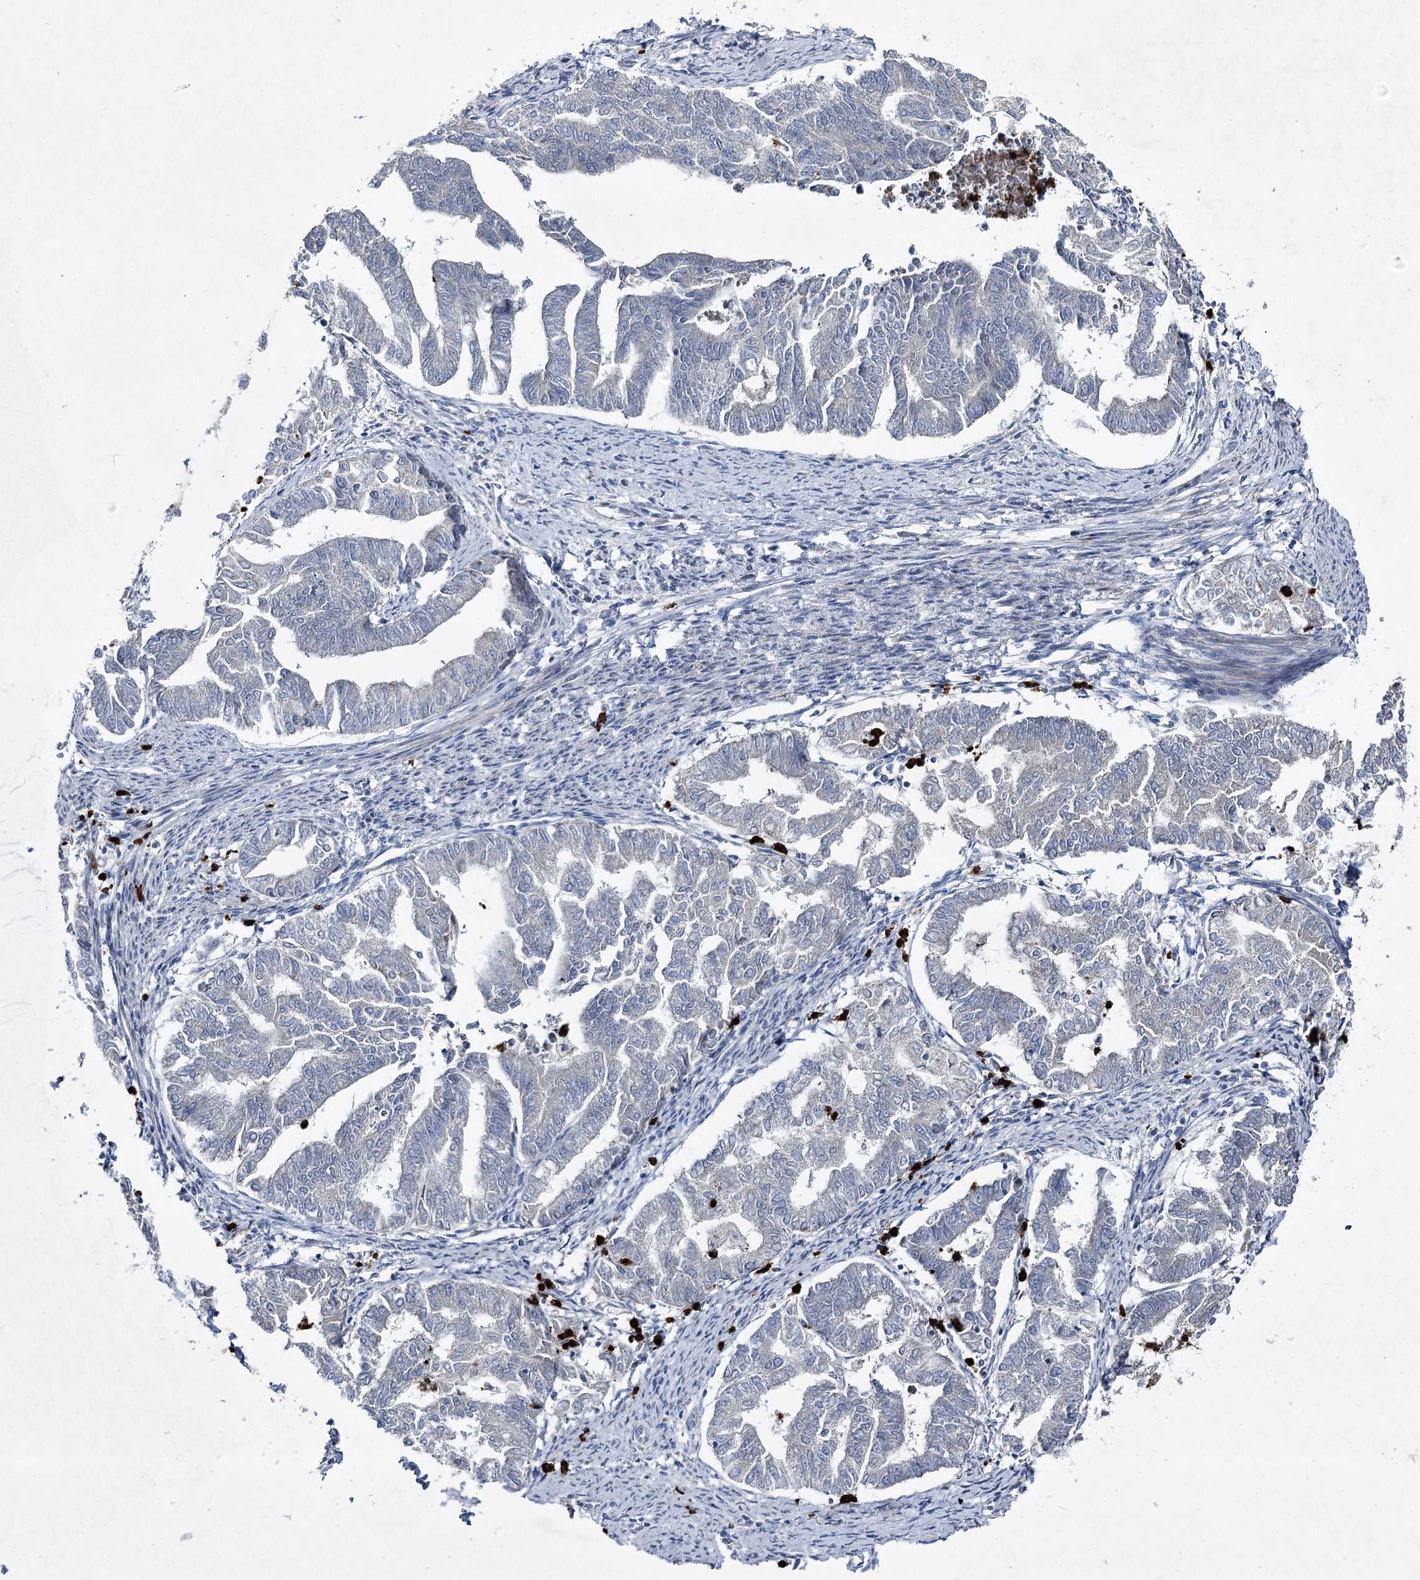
{"staining": {"intensity": "negative", "quantity": "none", "location": "none"}, "tissue": "endometrial cancer", "cell_type": "Tumor cells", "image_type": "cancer", "snomed": [{"axis": "morphology", "description": "Adenocarcinoma, NOS"}, {"axis": "topography", "description": "Endometrium"}], "caption": "Tumor cells show no significant positivity in endometrial adenocarcinoma.", "gene": "PLA2G12A", "patient": {"sex": "female", "age": 79}}